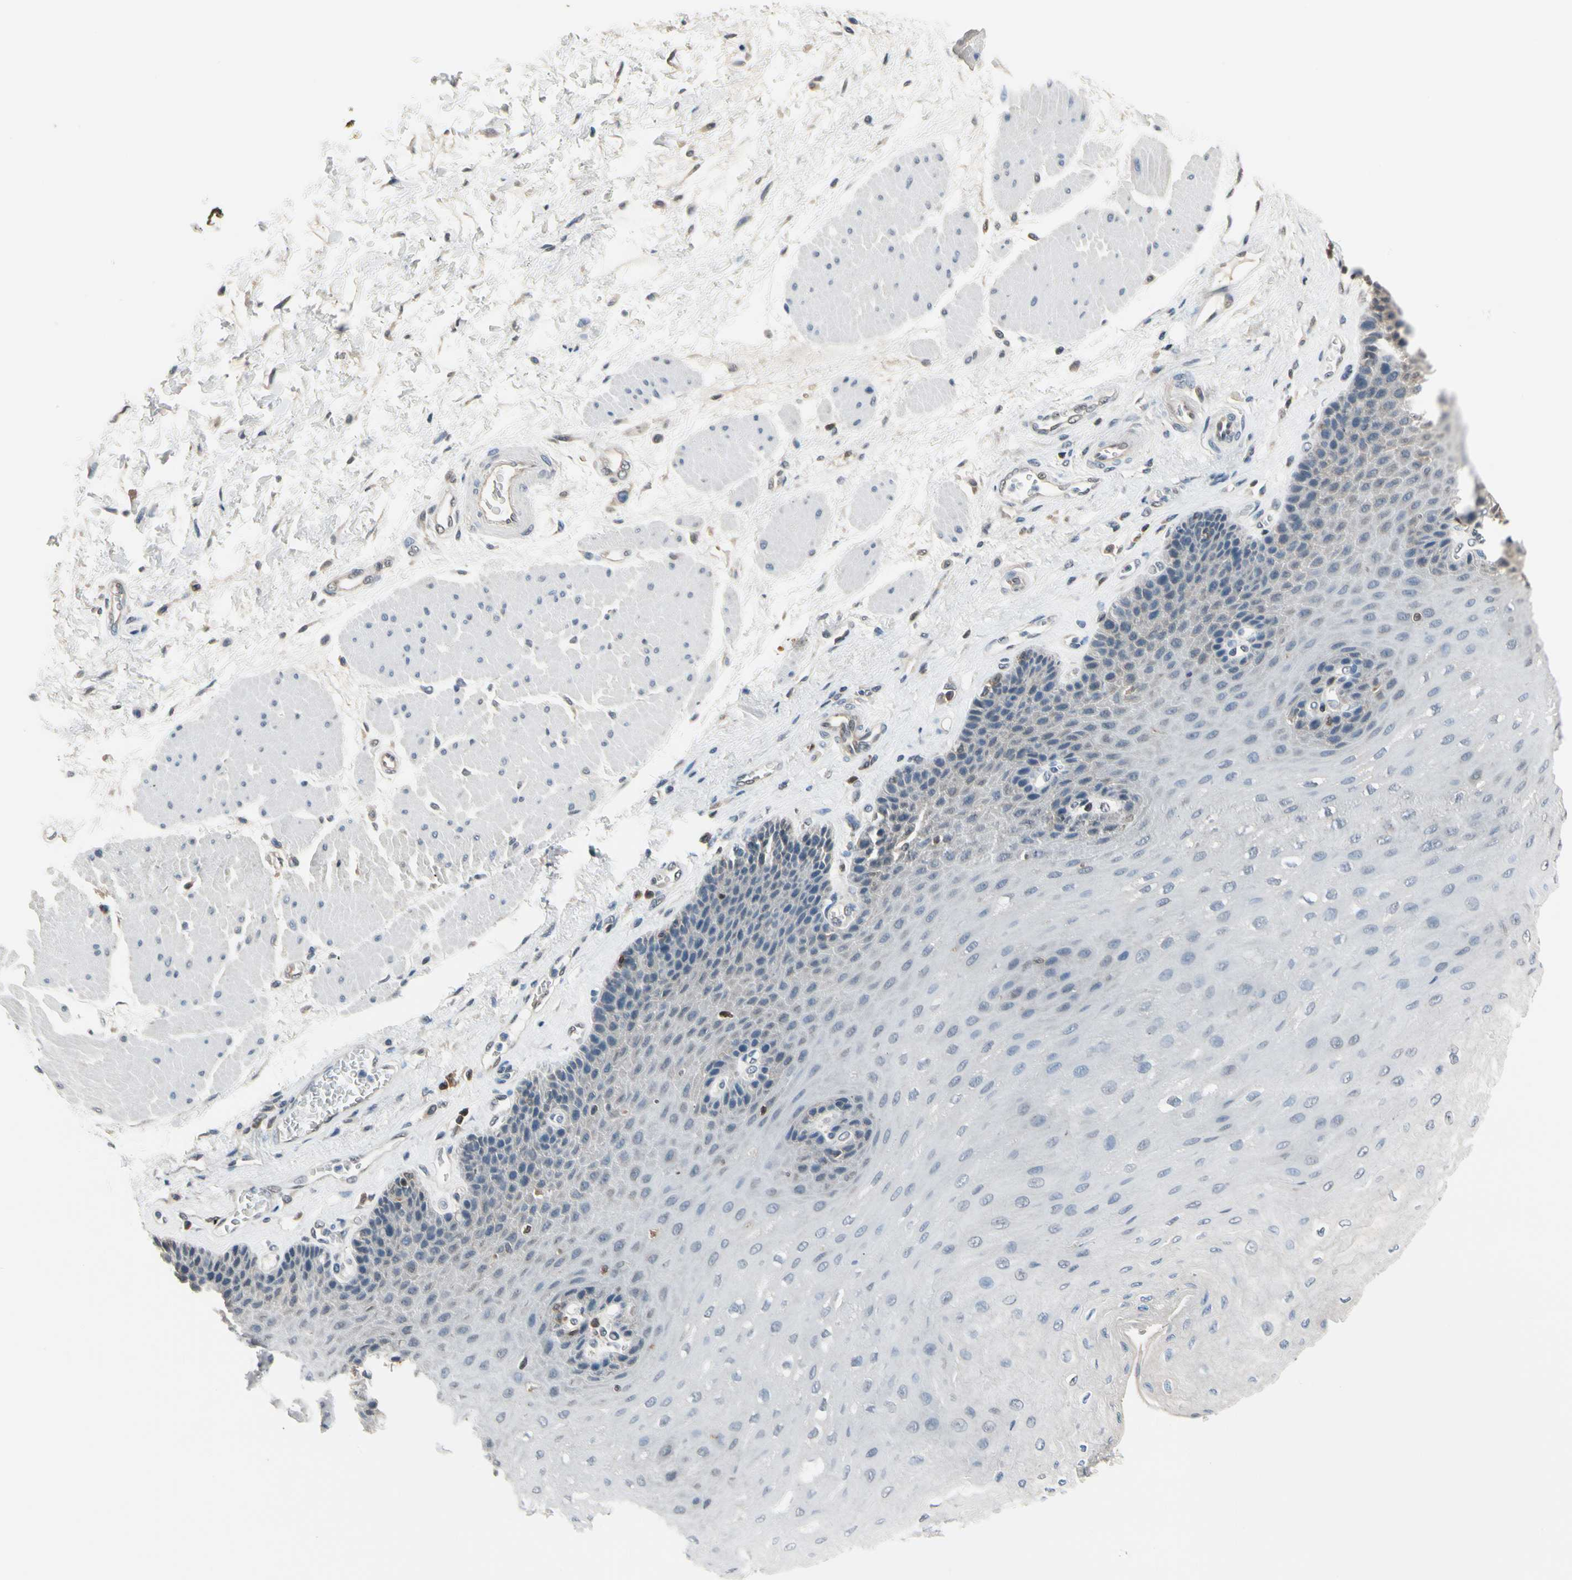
{"staining": {"intensity": "weak", "quantity": "<25%", "location": "cytoplasmic/membranous"}, "tissue": "esophagus", "cell_type": "Squamous epithelial cells", "image_type": "normal", "snomed": [{"axis": "morphology", "description": "Normal tissue, NOS"}, {"axis": "topography", "description": "Esophagus"}], "caption": "This is an immunohistochemistry (IHC) micrograph of normal esophagus. There is no expression in squamous epithelial cells.", "gene": "NFATC2", "patient": {"sex": "female", "age": 72}}